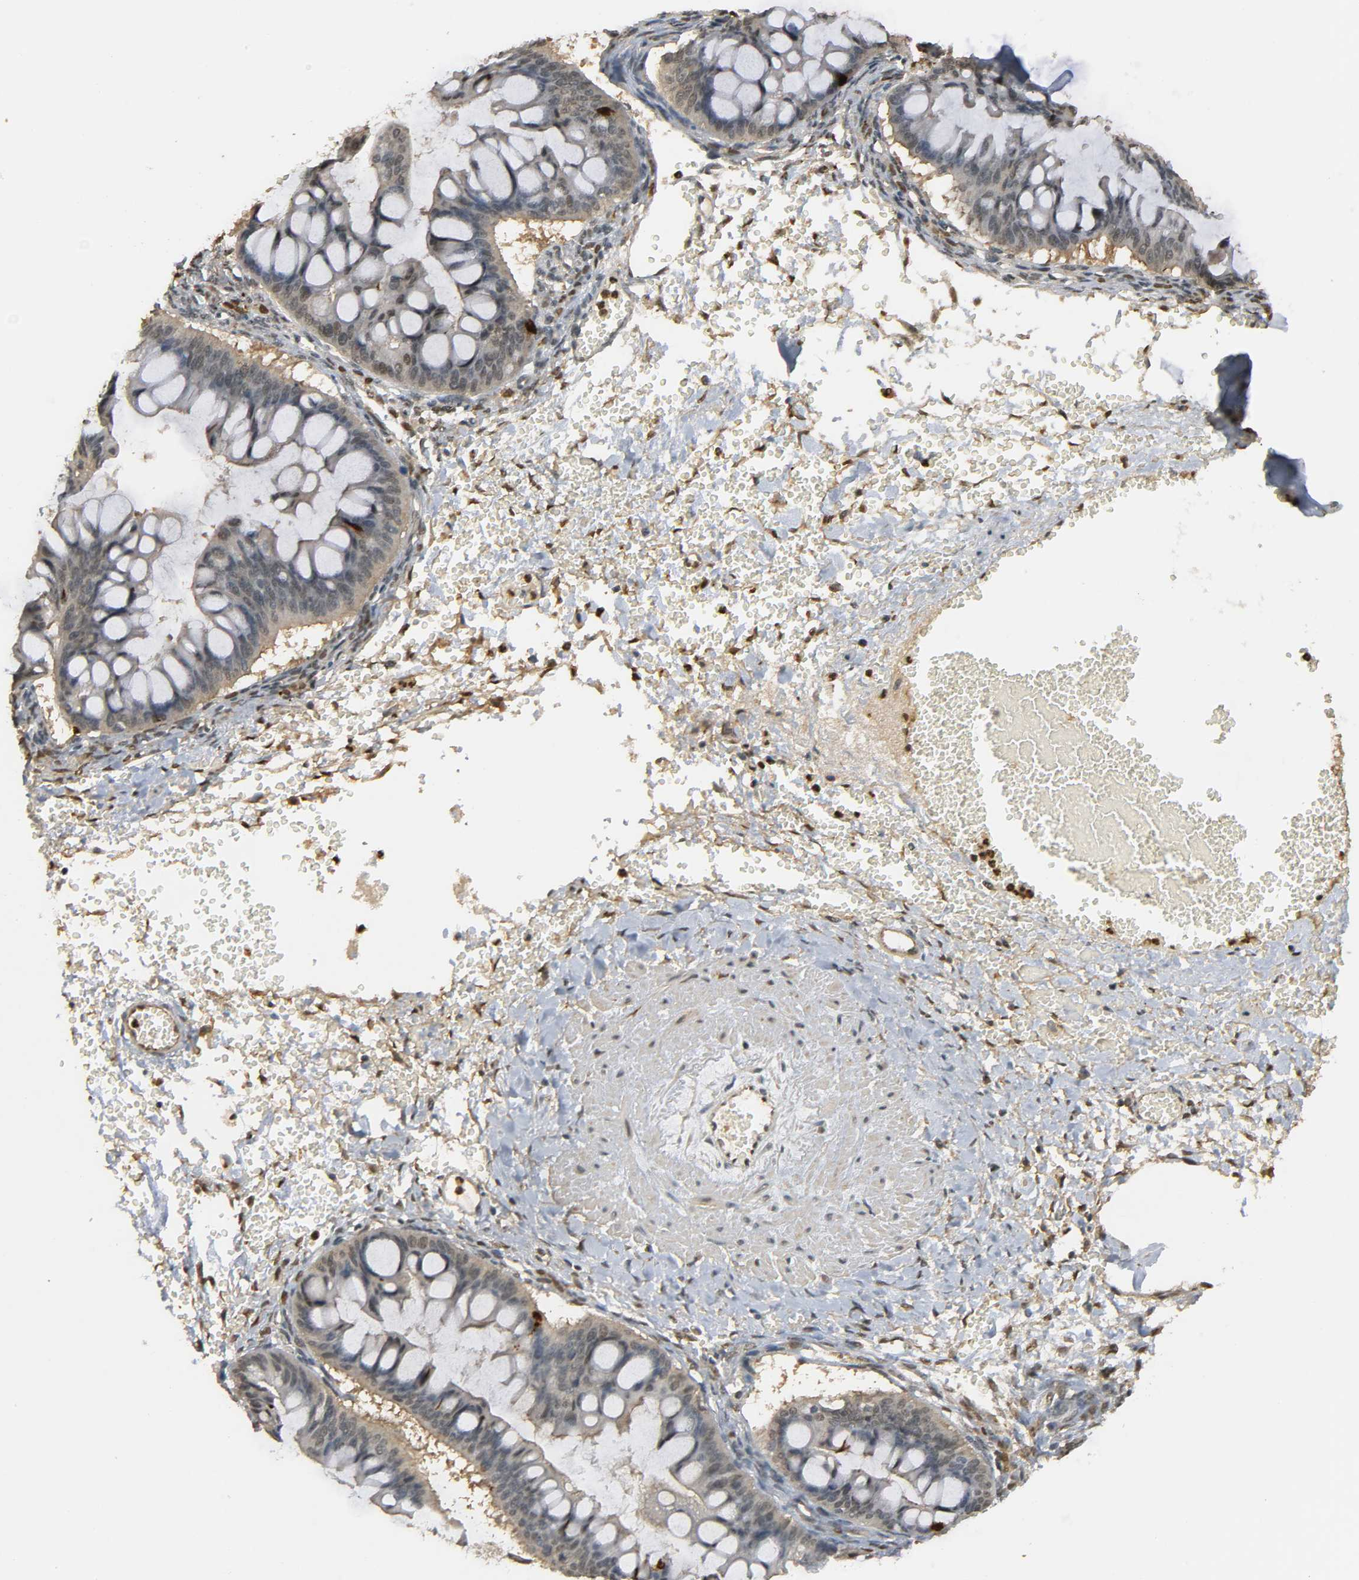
{"staining": {"intensity": "weak", "quantity": ">75%", "location": "cytoplasmic/membranous"}, "tissue": "ovarian cancer", "cell_type": "Tumor cells", "image_type": "cancer", "snomed": [{"axis": "morphology", "description": "Cystadenocarcinoma, mucinous, NOS"}, {"axis": "topography", "description": "Ovary"}], "caption": "Weak cytoplasmic/membranous expression is identified in about >75% of tumor cells in ovarian mucinous cystadenocarcinoma.", "gene": "ZFPM2", "patient": {"sex": "female", "age": 73}}